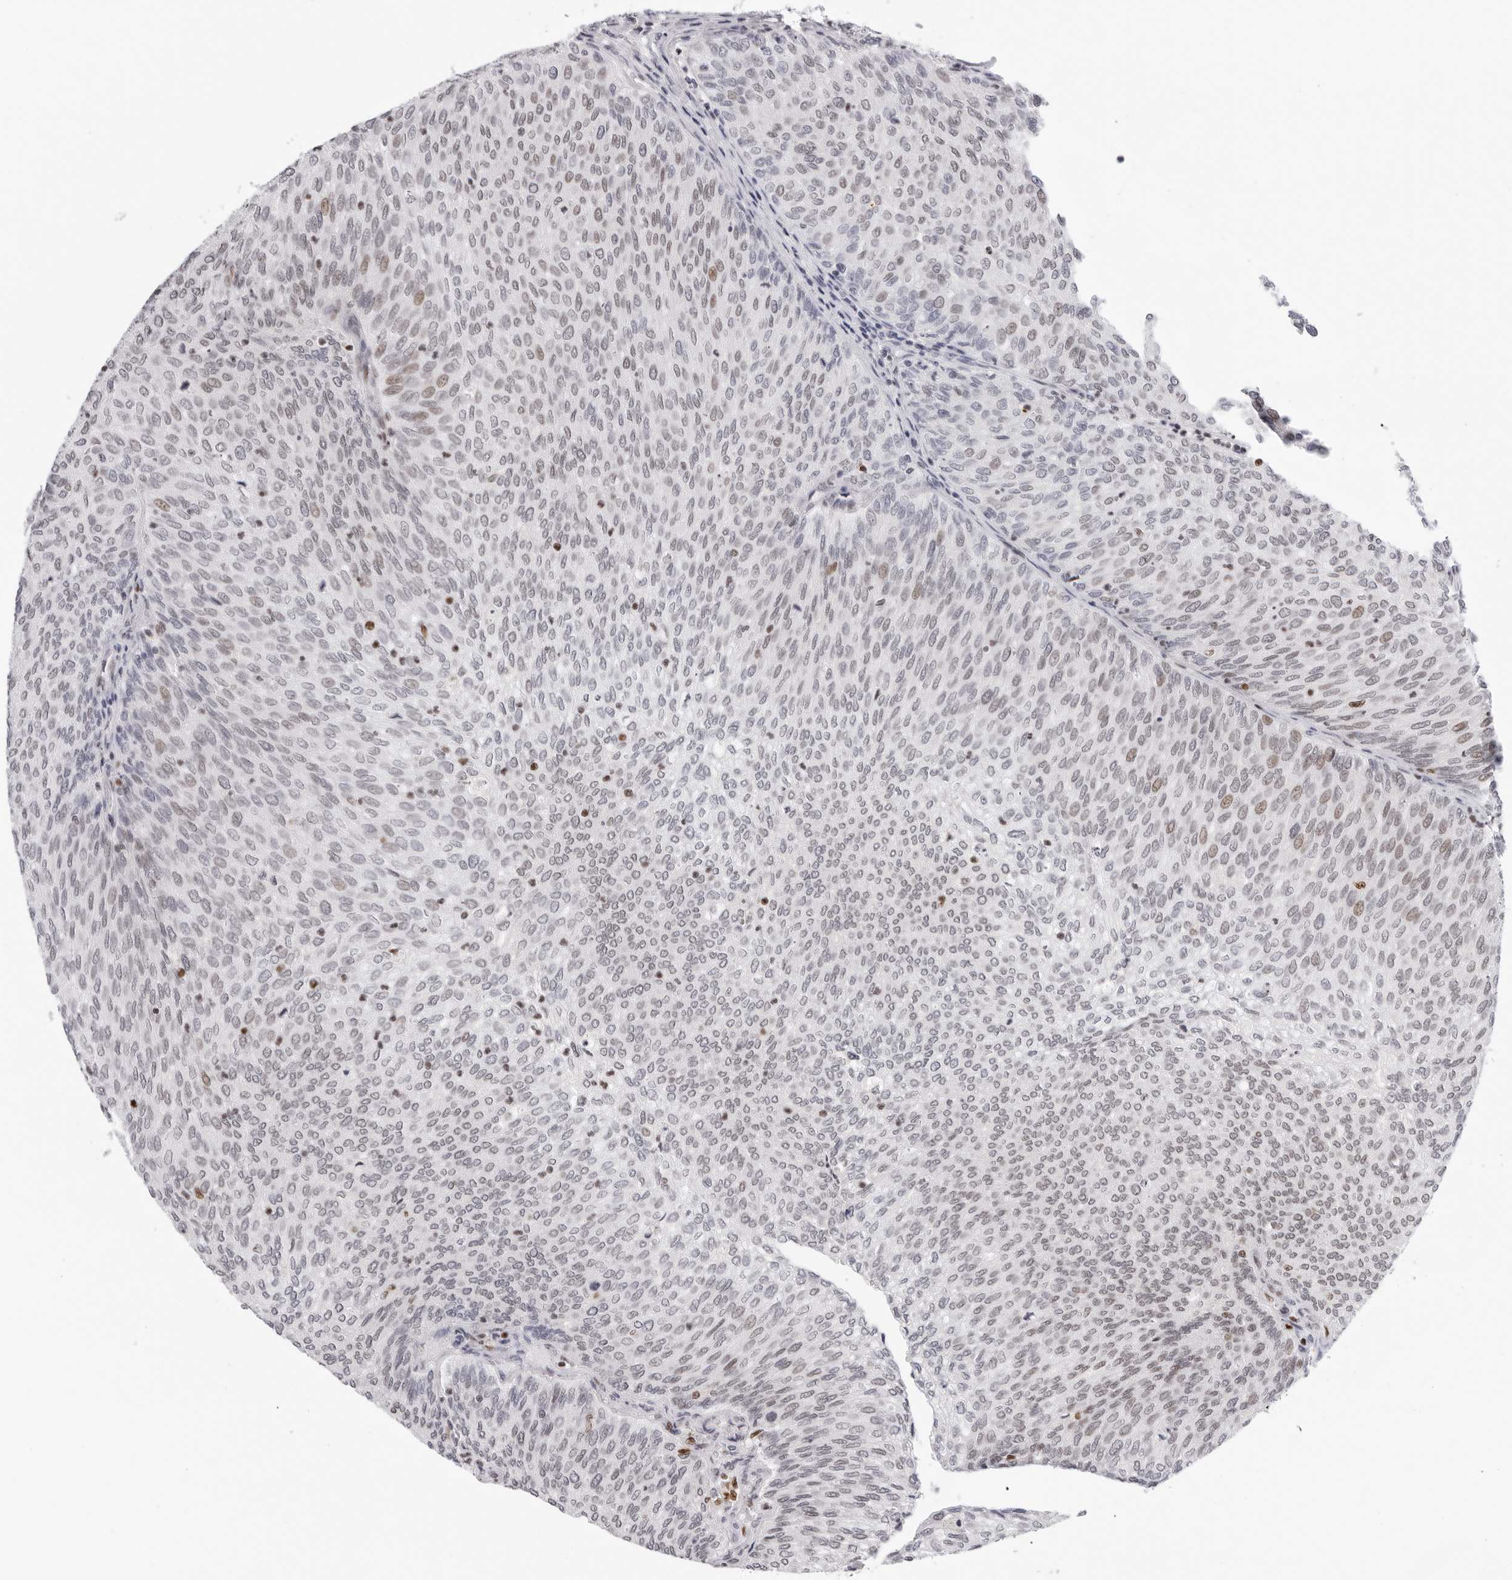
{"staining": {"intensity": "moderate", "quantity": "<25%", "location": "nuclear"}, "tissue": "urothelial cancer", "cell_type": "Tumor cells", "image_type": "cancer", "snomed": [{"axis": "morphology", "description": "Urothelial carcinoma, Low grade"}, {"axis": "topography", "description": "Urinary bladder"}], "caption": "This image demonstrates immunohistochemistry staining of urothelial cancer, with low moderate nuclear positivity in approximately <25% of tumor cells.", "gene": "OGG1", "patient": {"sex": "female", "age": 79}}